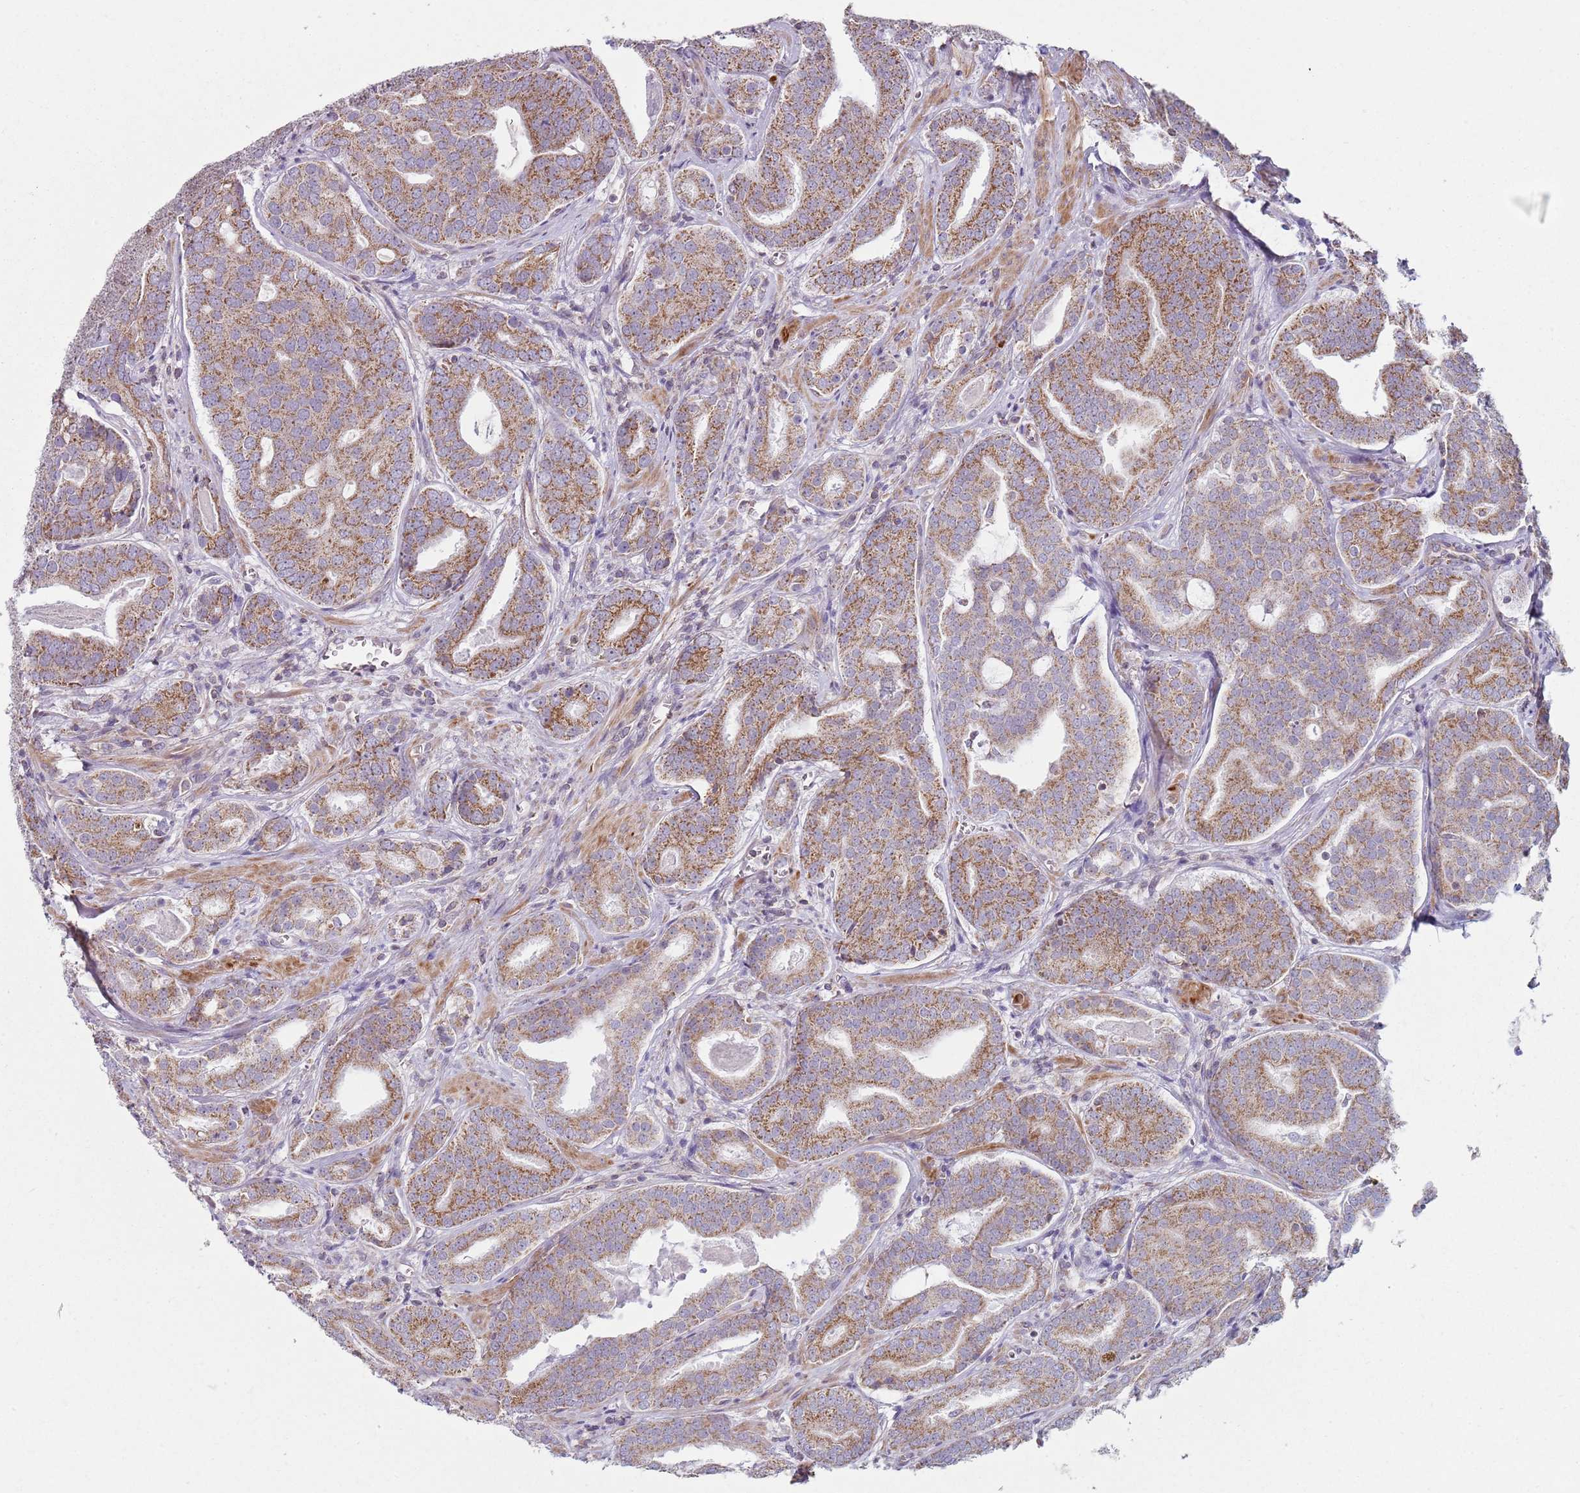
{"staining": {"intensity": "moderate", "quantity": ">75%", "location": "cytoplasmic/membranous"}, "tissue": "prostate cancer", "cell_type": "Tumor cells", "image_type": "cancer", "snomed": [{"axis": "morphology", "description": "Adenocarcinoma, High grade"}, {"axis": "topography", "description": "Prostate"}], "caption": "Prostate cancer was stained to show a protein in brown. There is medium levels of moderate cytoplasmic/membranous expression in approximately >75% of tumor cells. The staining was performed using DAB to visualize the protein expression in brown, while the nuclei were stained in blue with hematoxylin (Magnification: 20x).", "gene": "GAS8", "patient": {"sex": "male", "age": 55}}